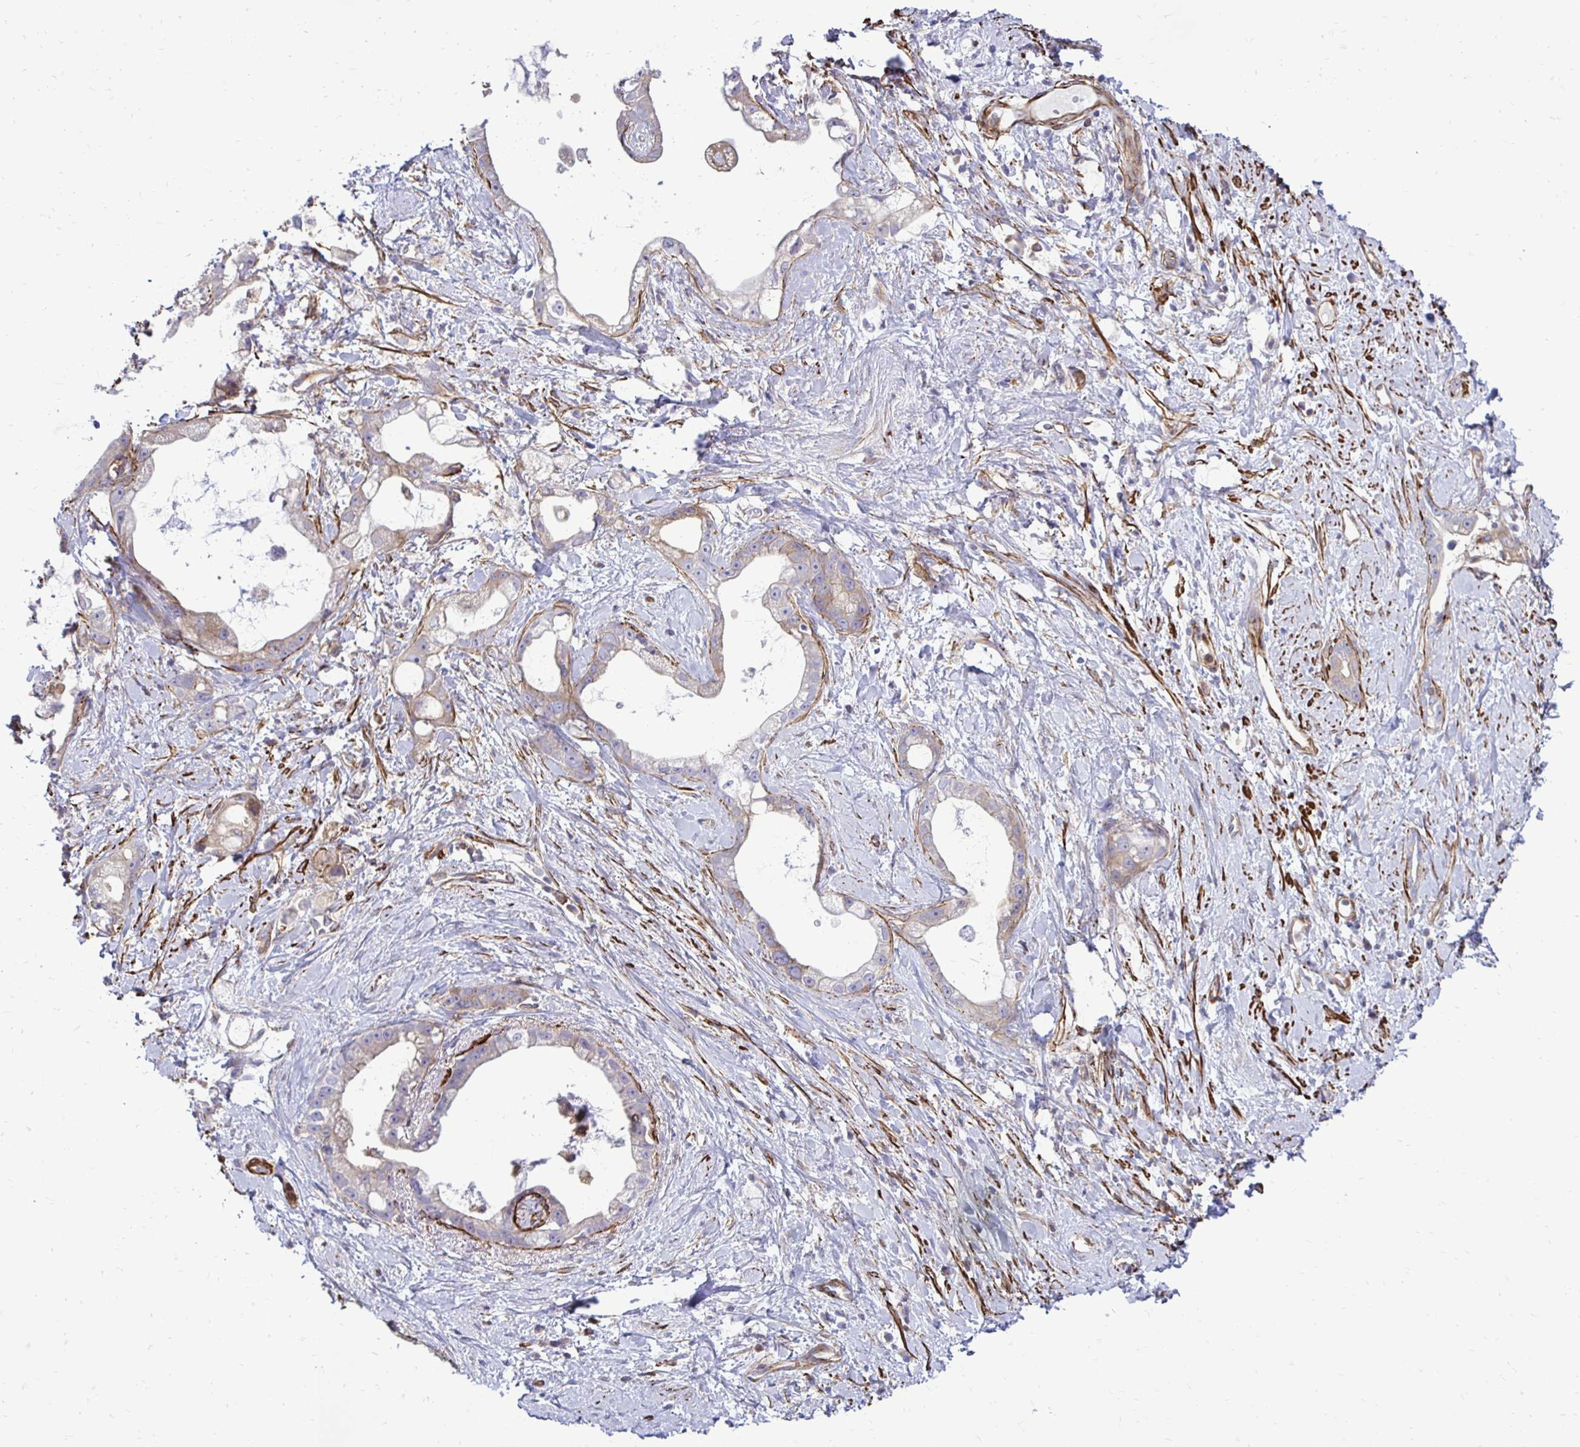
{"staining": {"intensity": "weak", "quantity": "<25%", "location": "cytoplasmic/membranous"}, "tissue": "stomach cancer", "cell_type": "Tumor cells", "image_type": "cancer", "snomed": [{"axis": "morphology", "description": "Adenocarcinoma, NOS"}, {"axis": "topography", "description": "Stomach"}], "caption": "An image of human stomach cancer (adenocarcinoma) is negative for staining in tumor cells.", "gene": "CTPS1", "patient": {"sex": "male", "age": 55}}